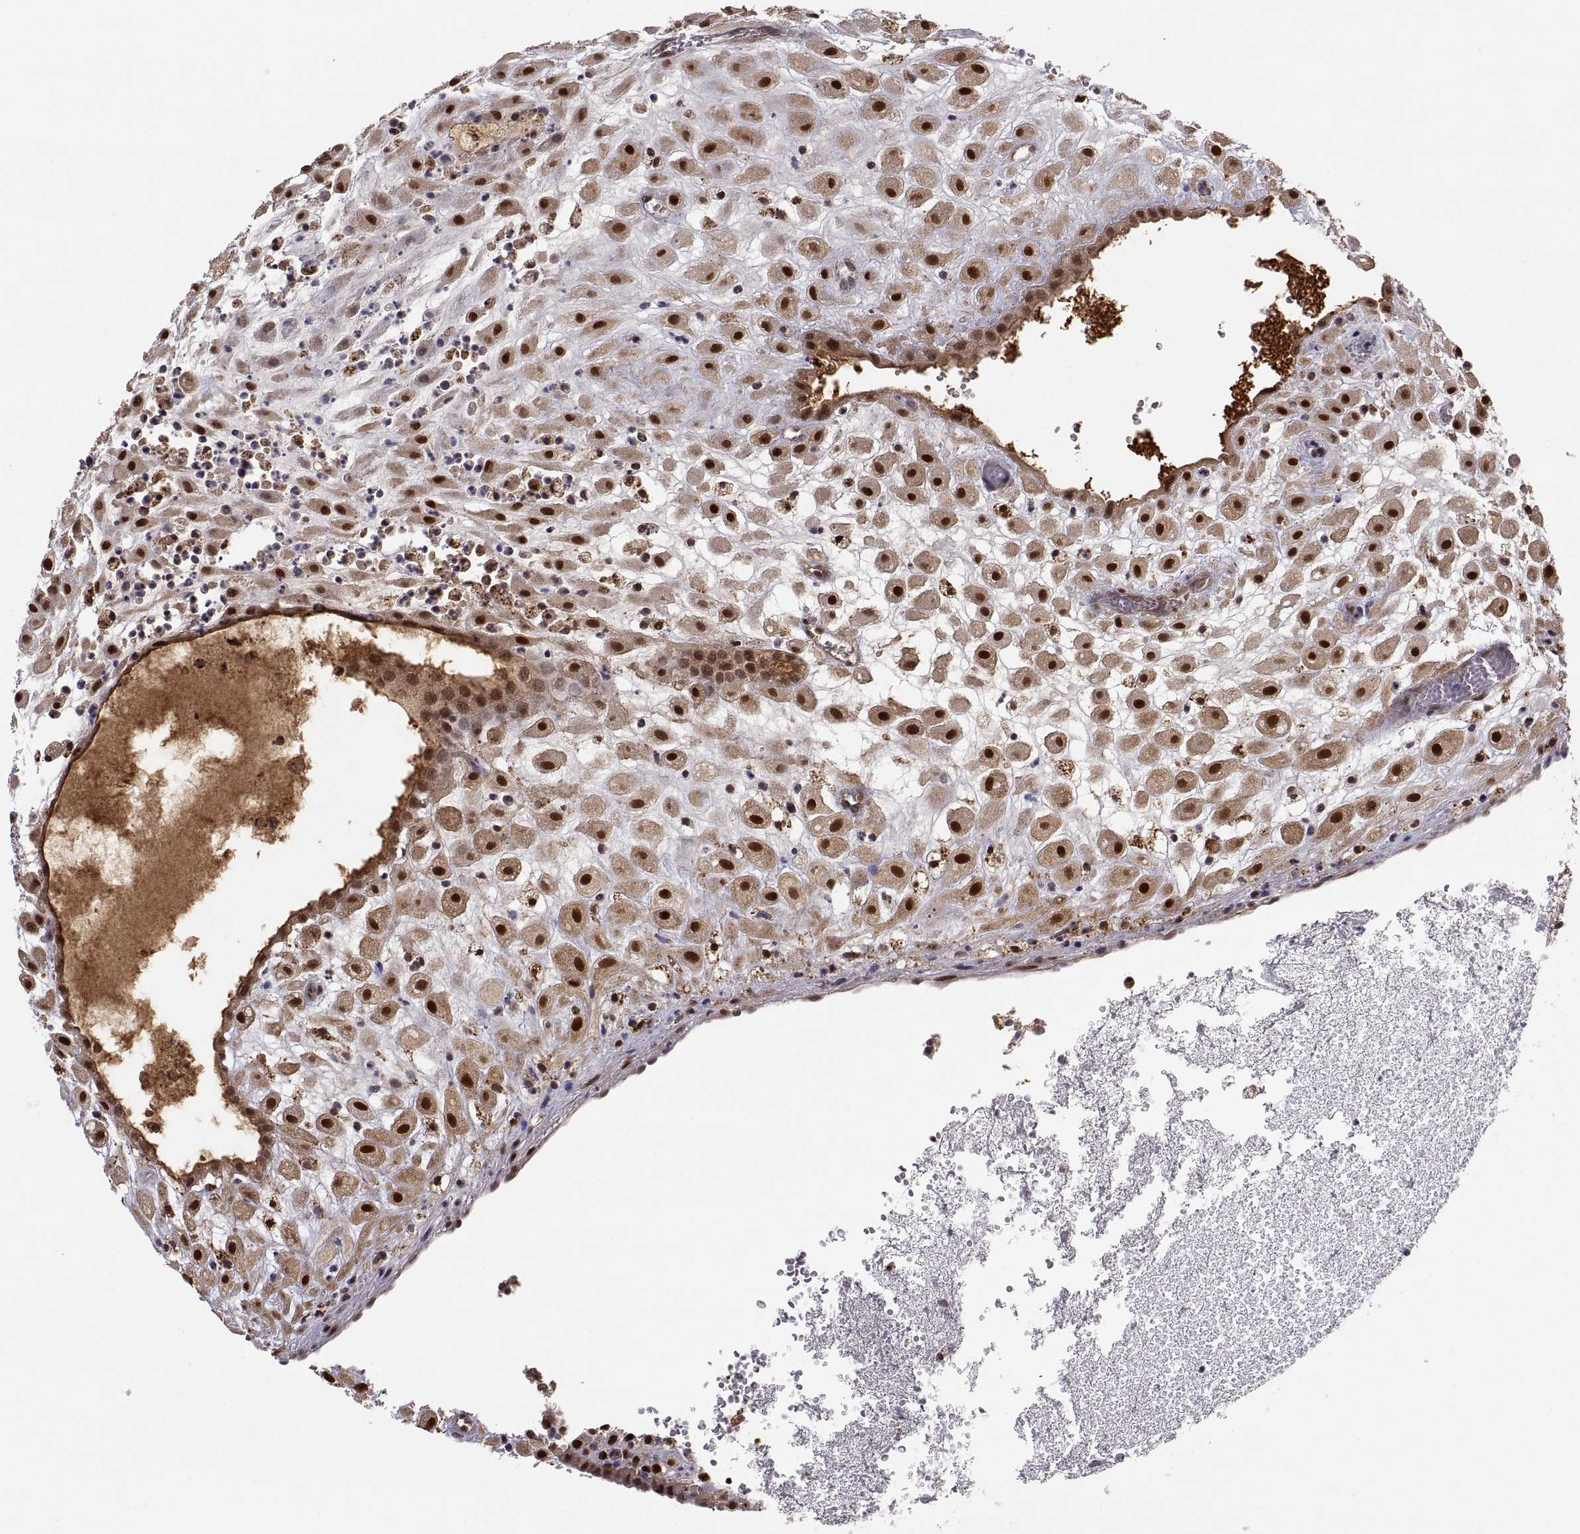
{"staining": {"intensity": "strong", "quantity": ">75%", "location": "nuclear"}, "tissue": "placenta", "cell_type": "Decidual cells", "image_type": "normal", "snomed": [{"axis": "morphology", "description": "Normal tissue, NOS"}, {"axis": "topography", "description": "Placenta"}], "caption": "Immunohistochemical staining of benign human placenta shows strong nuclear protein staining in about >75% of decidual cells.", "gene": "PSMC2", "patient": {"sex": "female", "age": 24}}